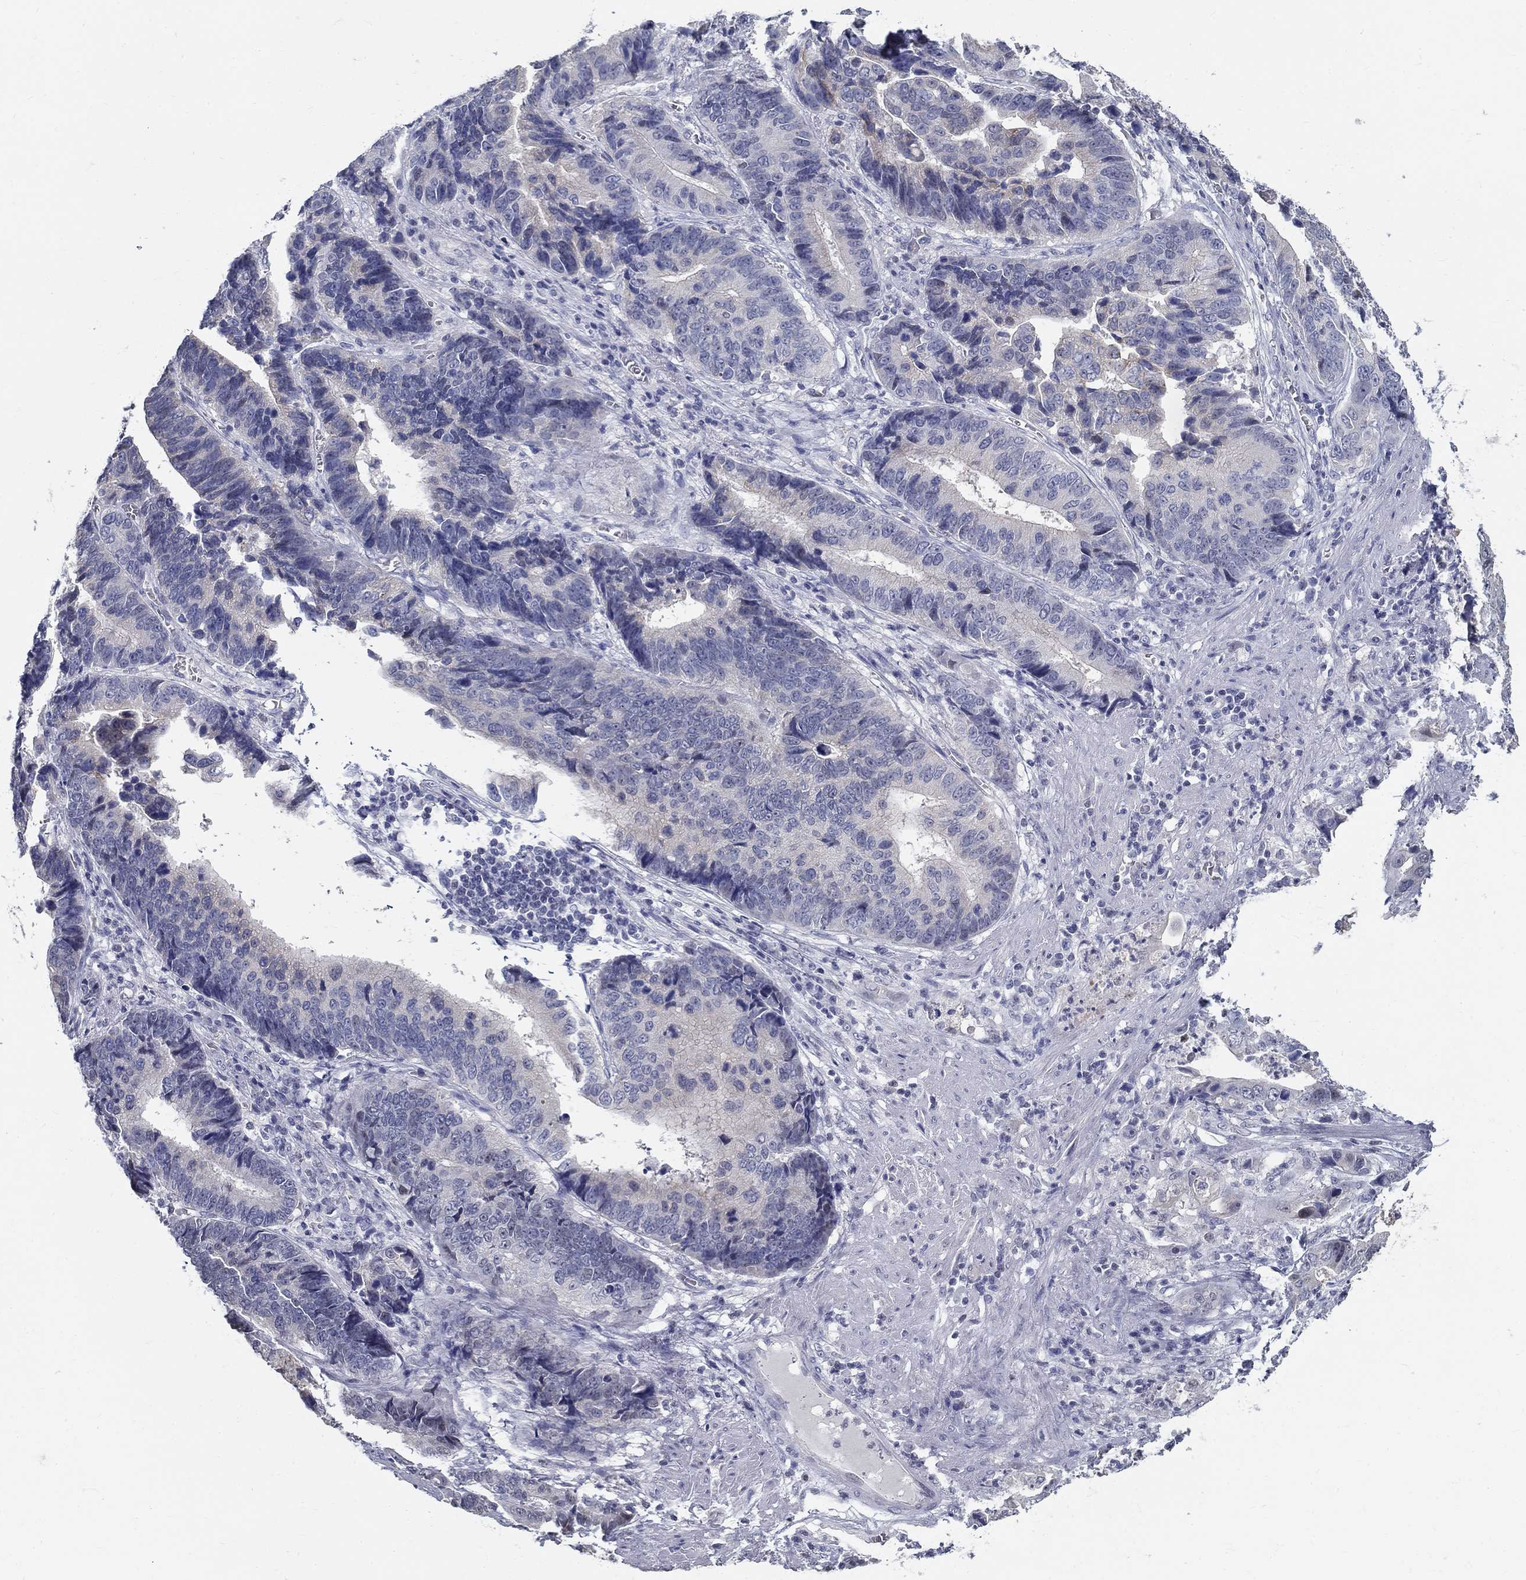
{"staining": {"intensity": "weak", "quantity": "<25%", "location": "cytoplasmic/membranous"}, "tissue": "stomach cancer", "cell_type": "Tumor cells", "image_type": "cancer", "snomed": [{"axis": "morphology", "description": "Adenocarcinoma, NOS"}, {"axis": "topography", "description": "Stomach"}], "caption": "Tumor cells are negative for protein expression in human stomach adenocarcinoma.", "gene": "GUCA1A", "patient": {"sex": "male", "age": 84}}